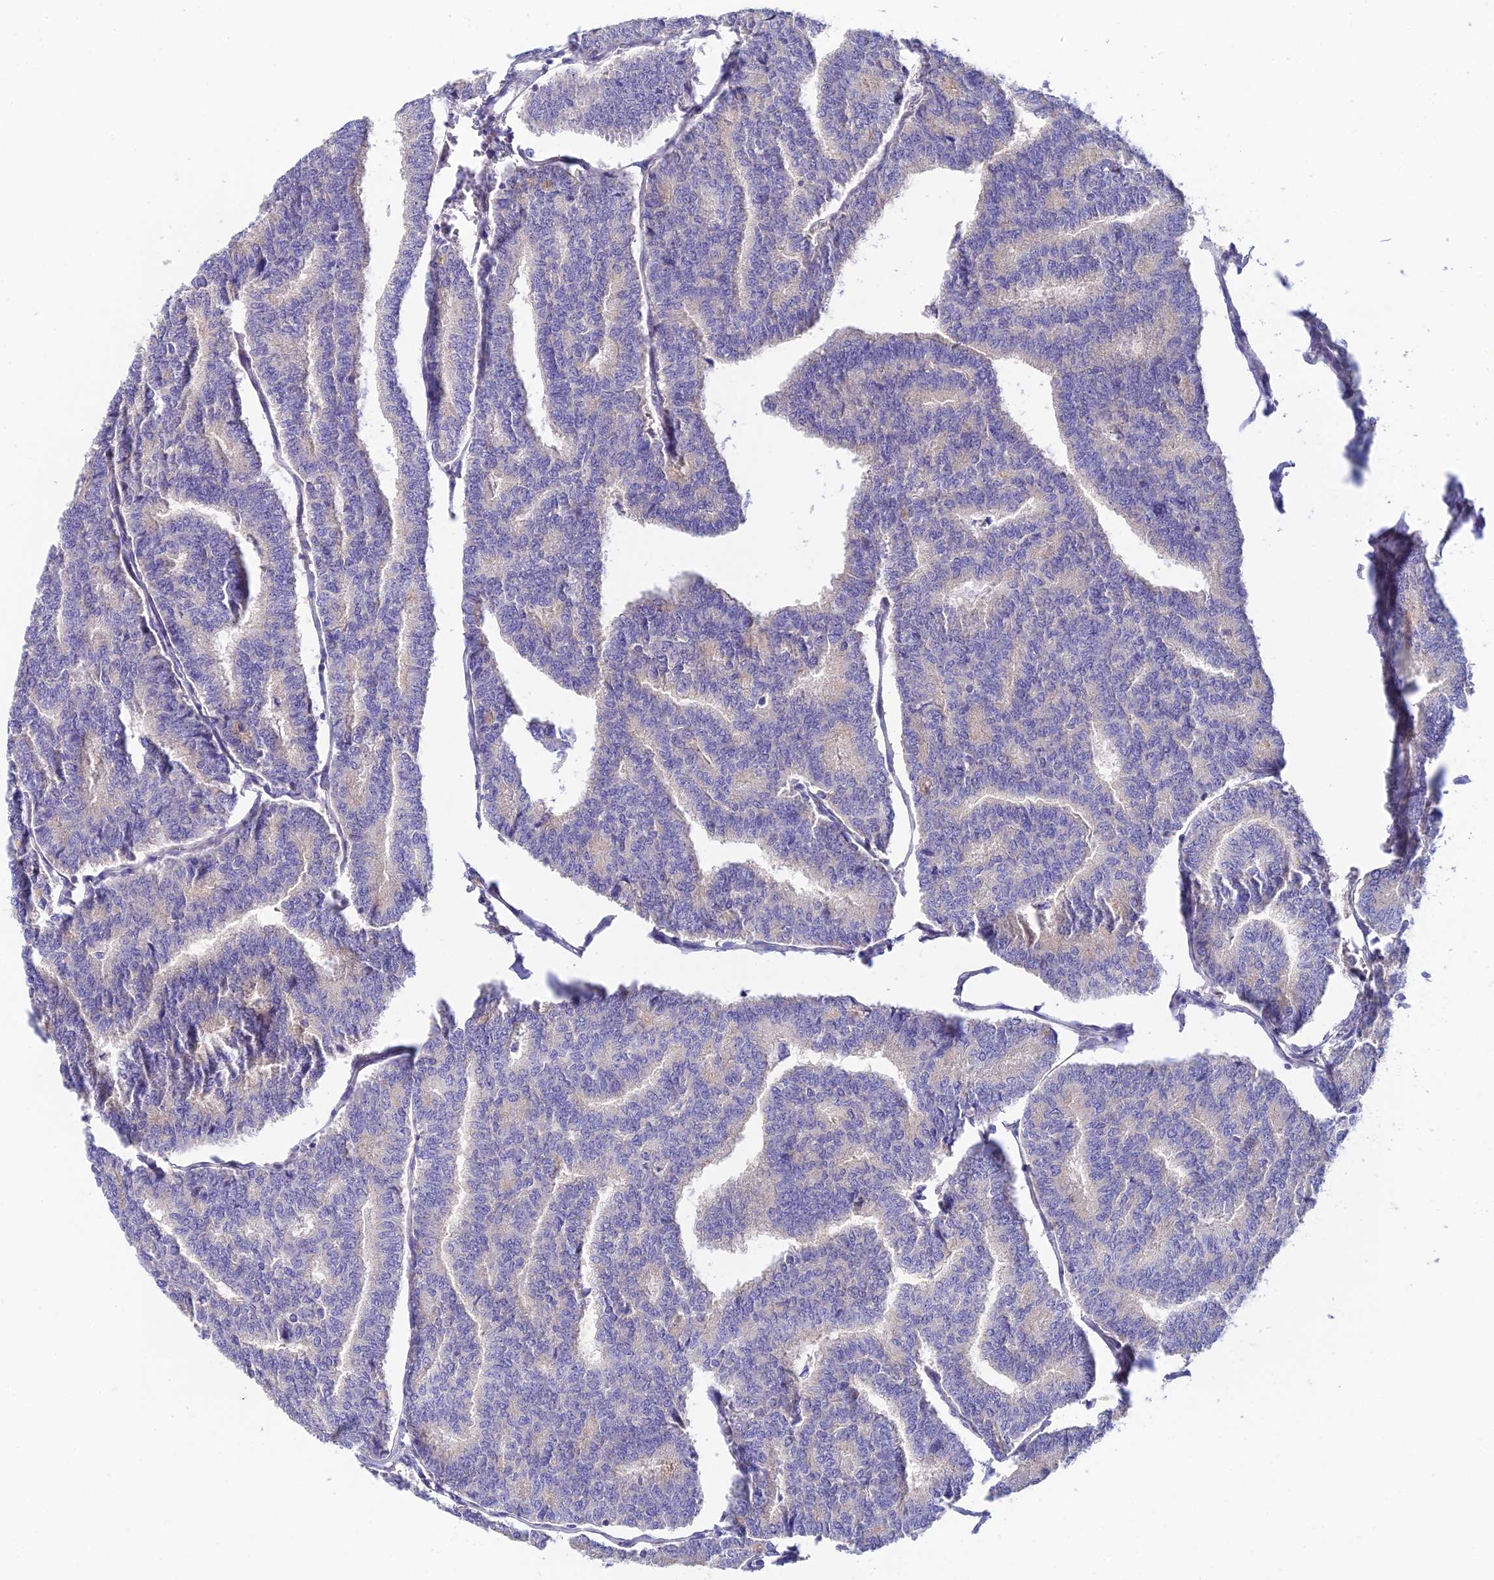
{"staining": {"intensity": "negative", "quantity": "none", "location": "none"}, "tissue": "thyroid cancer", "cell_type": "Tumor cells", "image_type": "cancer", "snomed": [{"axis": "morphology", "description": "Papillary adenocarcinoma, NOS"}, {"axis": "topography", "description": "Thyroid gland"}], "caption": "This is an immunohistochemistry image of human thyroid cancer (papillary adenocarcinoma). There is no expression in tumor cells.", "gene": "DUSP29", "patient": {"sex": "female", "age": 35}}